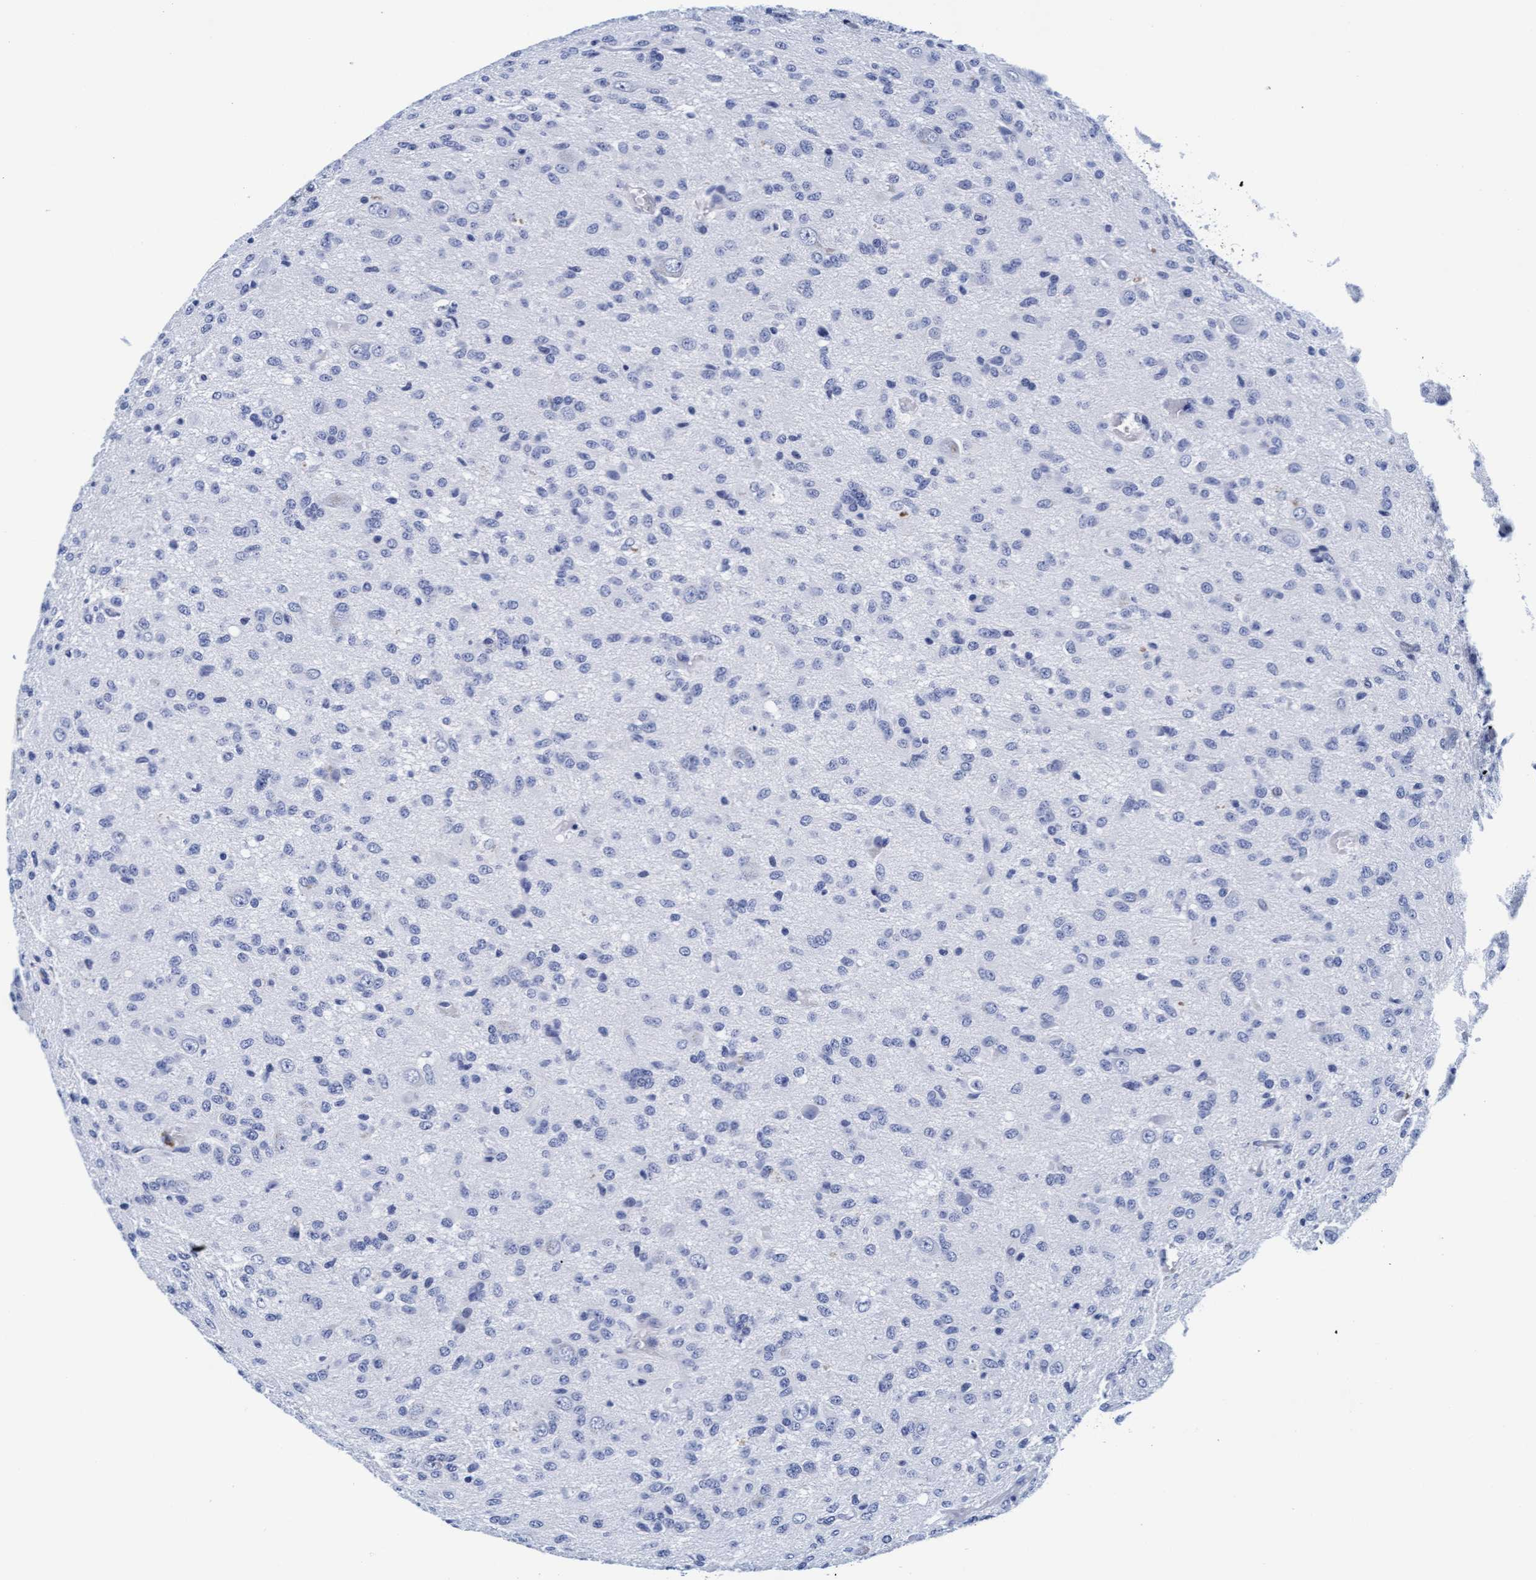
{"staining": {"intensity": "negative", "quantity": "none", "location": "none"}, "tissue": "glioma", "cell_type": "Tumor cells", "image_type": "cancer", "snomed": [{"axis": "morphology", "description": "Glioma, malignant, High grade"}, {"axis": "topography", "description": "Brain"}], "caption": "Immunohistochemistry (IHC) image of human glioma stained for a protein (brown), which displays no staining in tumor cells.", "gene": "ARSG", "patient": {"sex": "female", "age": 59}}